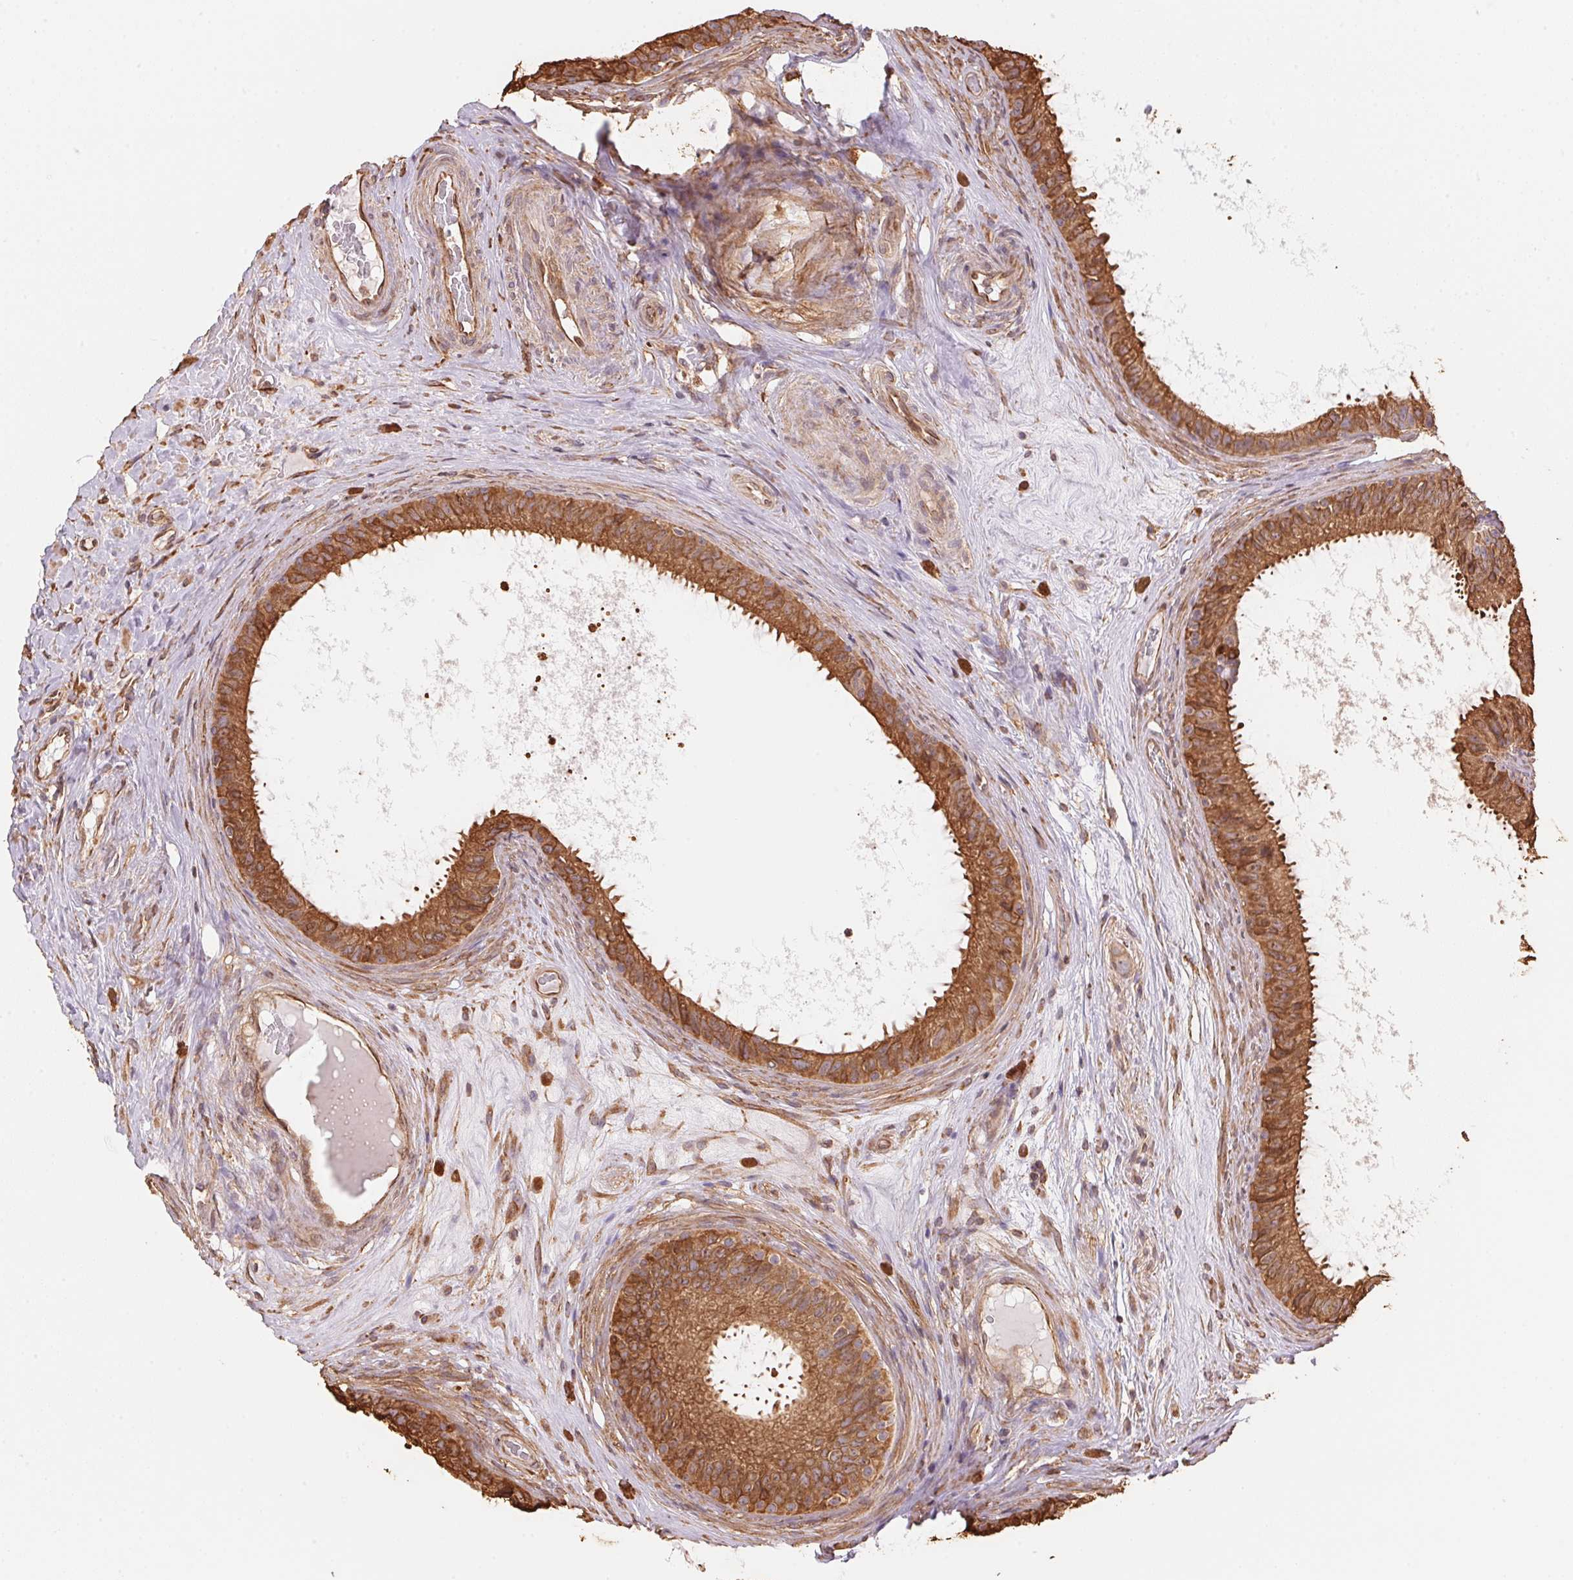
{"staining": {"intensity": "moderate", "quantity": ">75%", "location": "cytoplasmic/membranous"}, "tissue": "epididymis", "cell_type": "Glandular cells", "image_type": "normal", "snomed": [{"axis": "morphology", "description": "Normal tissue, NOS"}, {"axis": "topography", "description": "Epididymis"}], "caption": "This is a photomicrograph of IHC staining of normal epididymis, which shows moderate positivity in the cytoplasmic/membranous of glandular cells.", "gene": "C6orf163", "patient": {"sex": "male", "age": 59}}